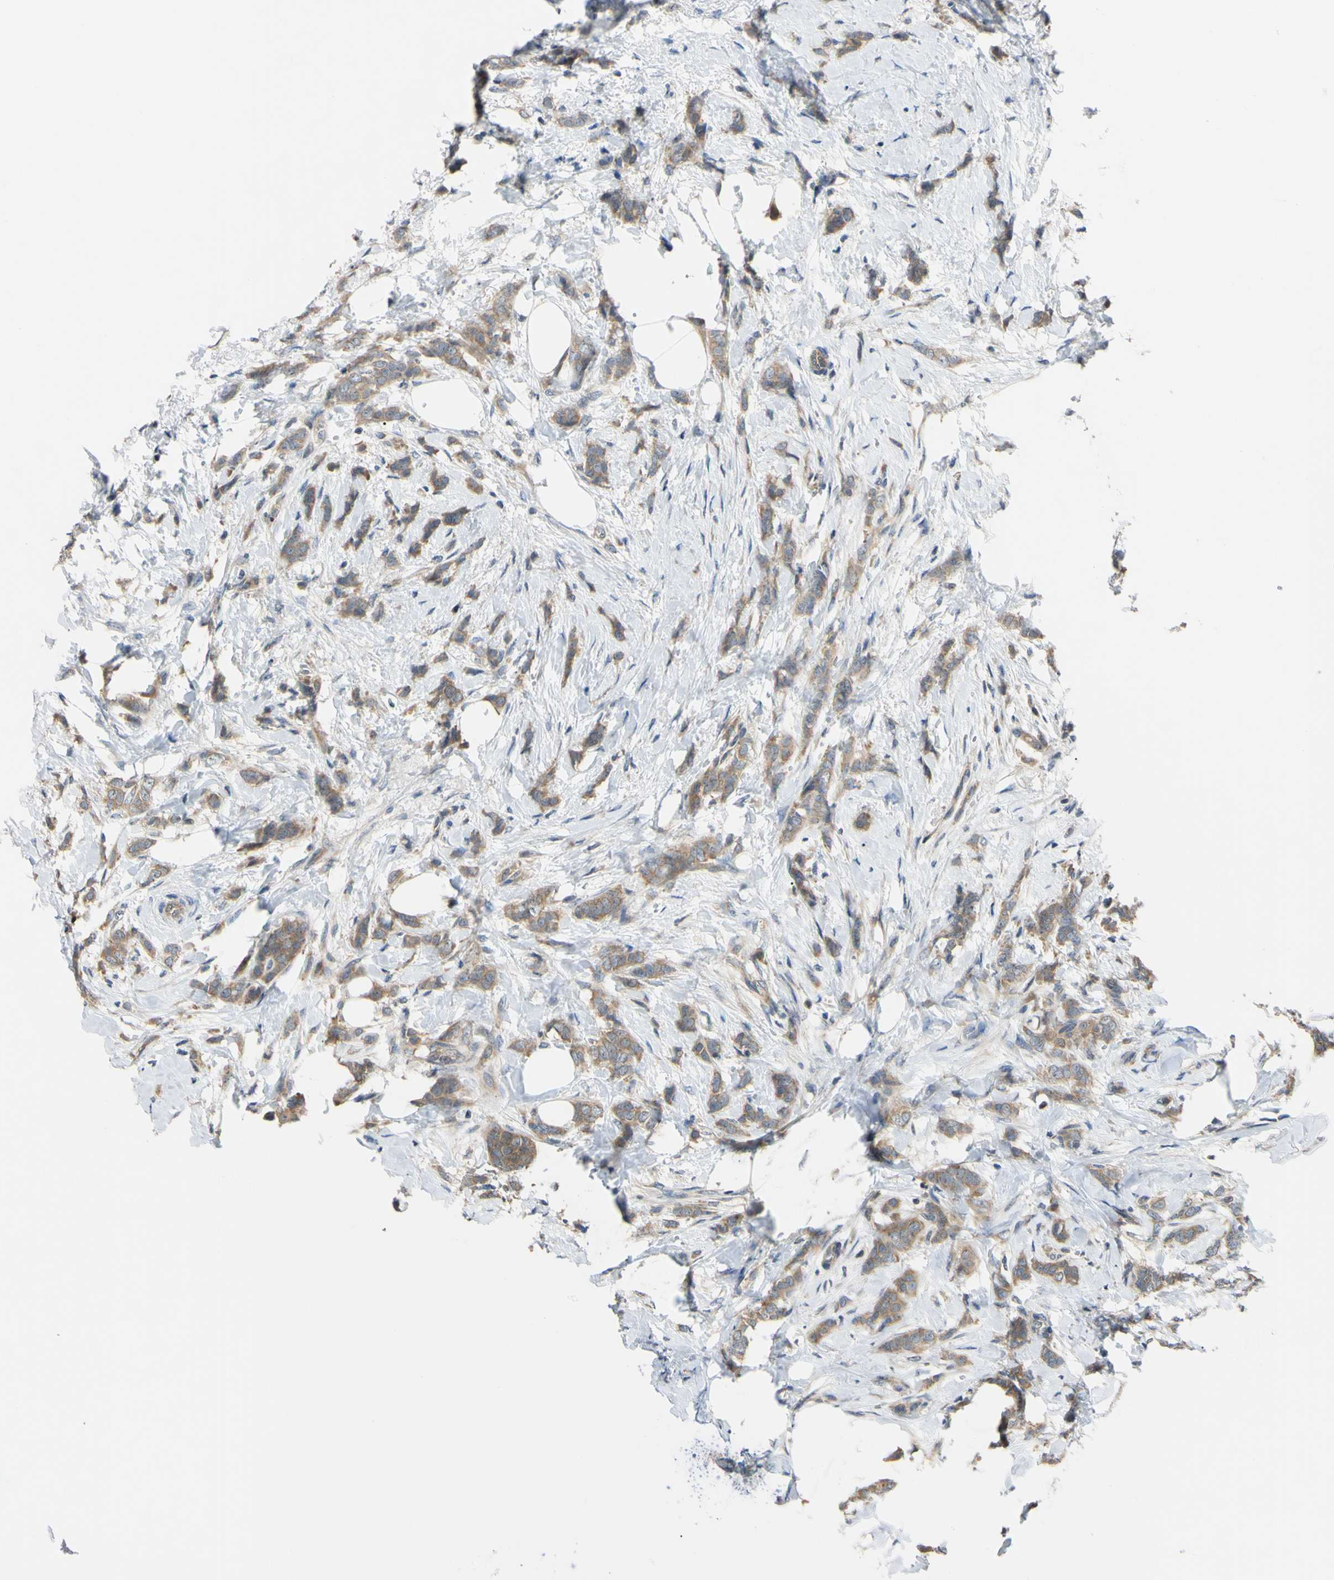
{"staining": {"intensity": "weak", "quantity": ">75%", "location": "cytoplasmic/membranous"}, "tissue": "breast cancer", "cell_type": "Tumor cells", "image_type": "cancer", "snomed": [{"axis": "morphology", "description": "Lobular carcinoma, in situ"}, {"axis": "morphology", "description": "Lobular carcinoma"}, {"axis": "topography", "description": "Breast"}], "caption": "Protein staining demonstrates weak cytoplasmic/membranous expression in about >75% of tumor cells in breast cancer. (Stains: DAB (3,3'-diaminobenzidine) in brown, nuclei in blue, Microscopy: brightfield microscopy at high magnification).", "gene": "RARS1", "patient": {"sex": "female", "age": 41}}